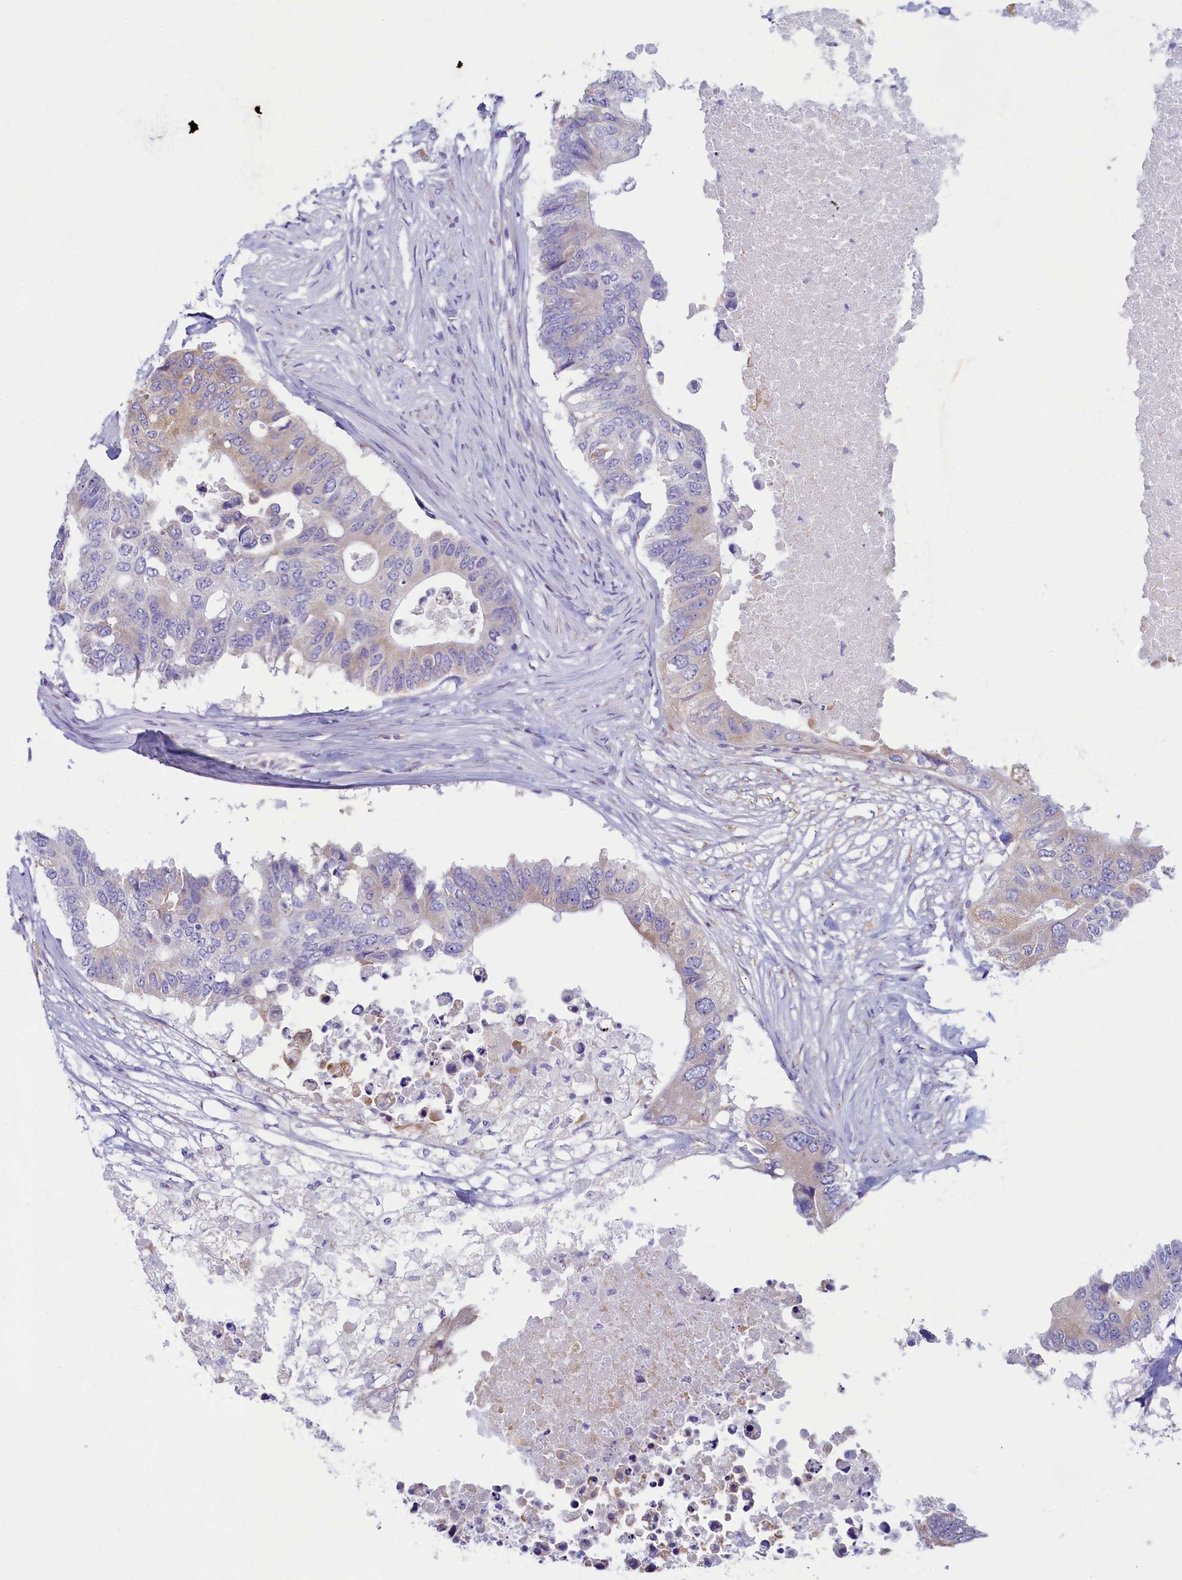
{"staining": {"intensity": "weak", "quantity": "<25%", "location": "cytoplasmic/membranous"}, "tissue": "colorectal cancer", "cell_type": "Tumor cells", "image_type": "cancer", "snomed": [{"axis": "morphology", "description": "Adenocarcinoma, NOS"}, {"axis": "topography", "description": "Colon"}], "caption": "Histopathology image shows no protein staining in tumor cells of colorectal adenocarcinoma tissue.", "gene": "SKA3", "patient": {"sex": "male", "age": 71}}